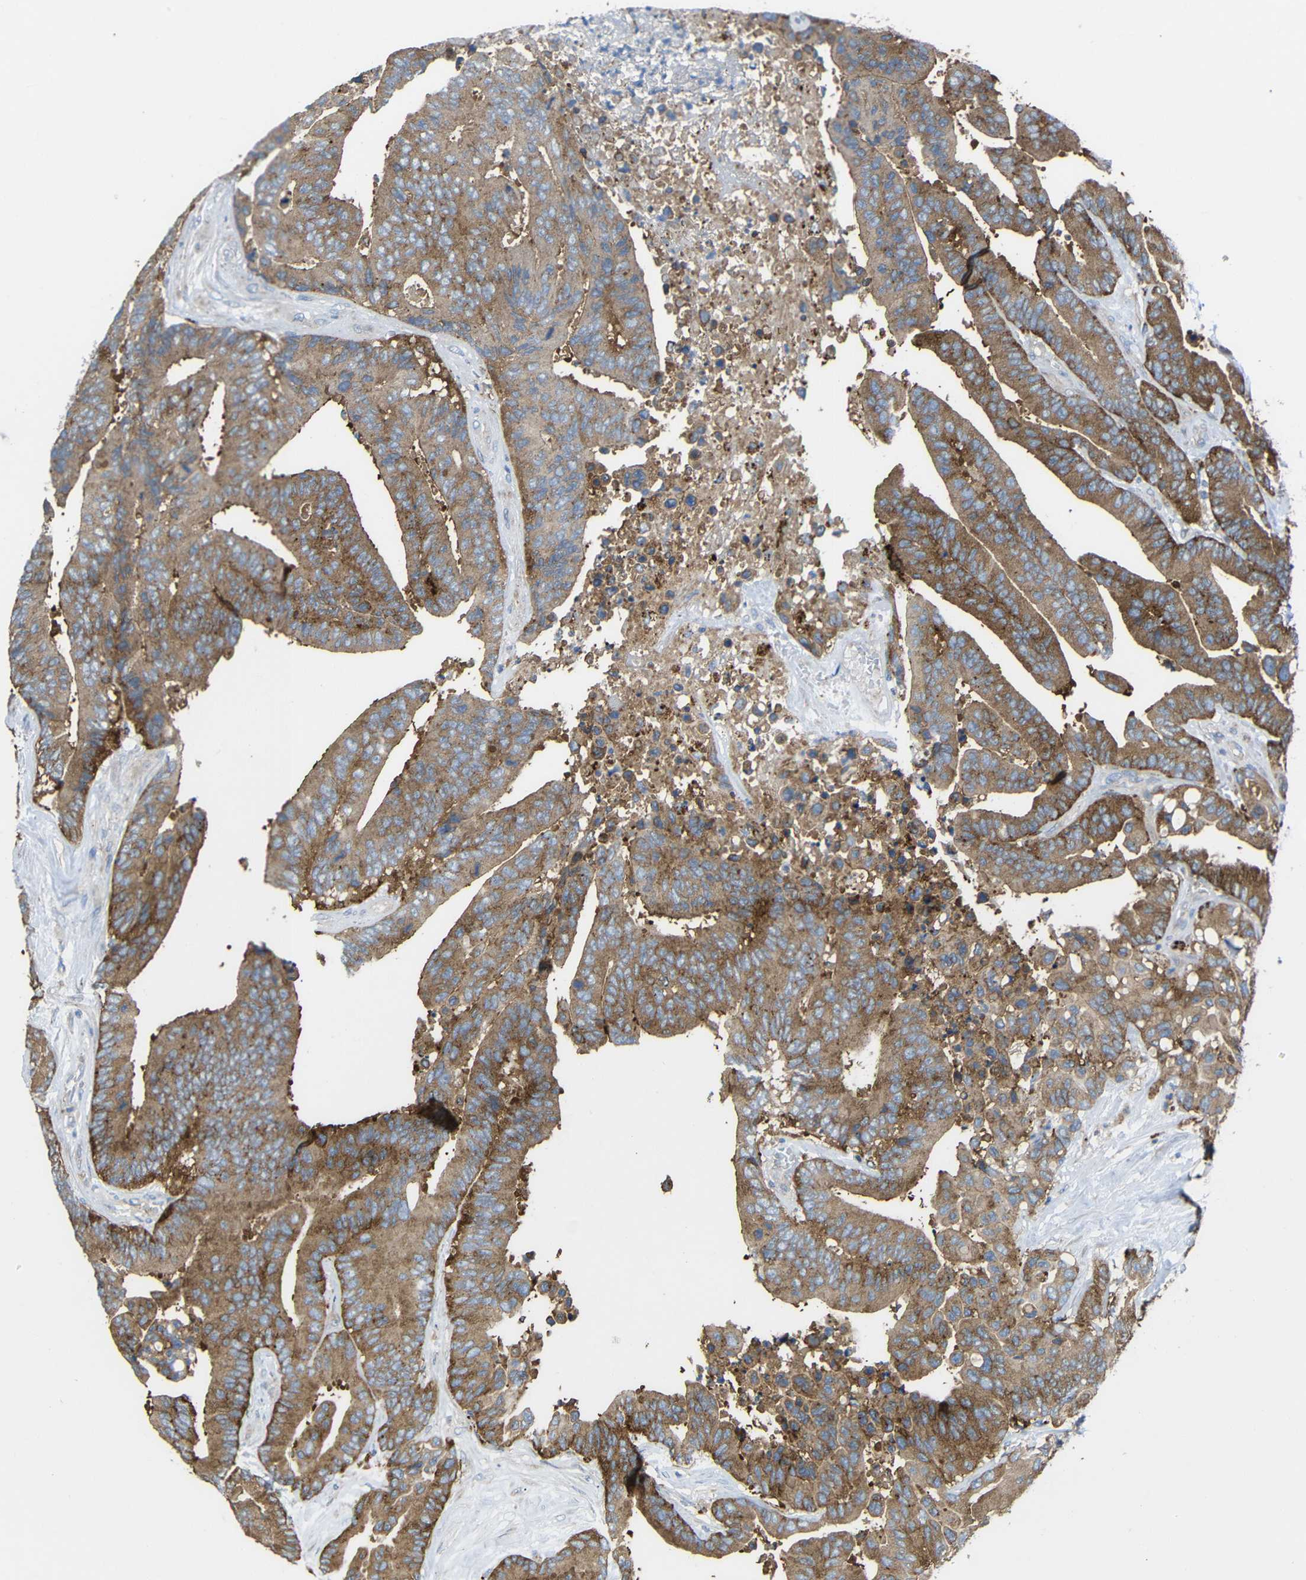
{"staining": {"intensity": "moderate", "quantity": ">75%", "location": "cytoplasmic/membranous"}, "tissue": "colorectal cancer", "cell_type": "Tumor cells", "image_type": "cancer", "snomed": [{"axis": "morphology", "description": "Normal tissue, NOS"}, {"axis": "morphology", "description": "Adenocarcinoma, NOS"}, {"axis": "topography", "description": "Colon"}], "caption": "A brown stain shows moderate cytoplasmic/membranous expression of a protein in human colorectal cancer tumor cells.", "gene": "SYPL1", "patient": {"sex": "male", "age": 82}}